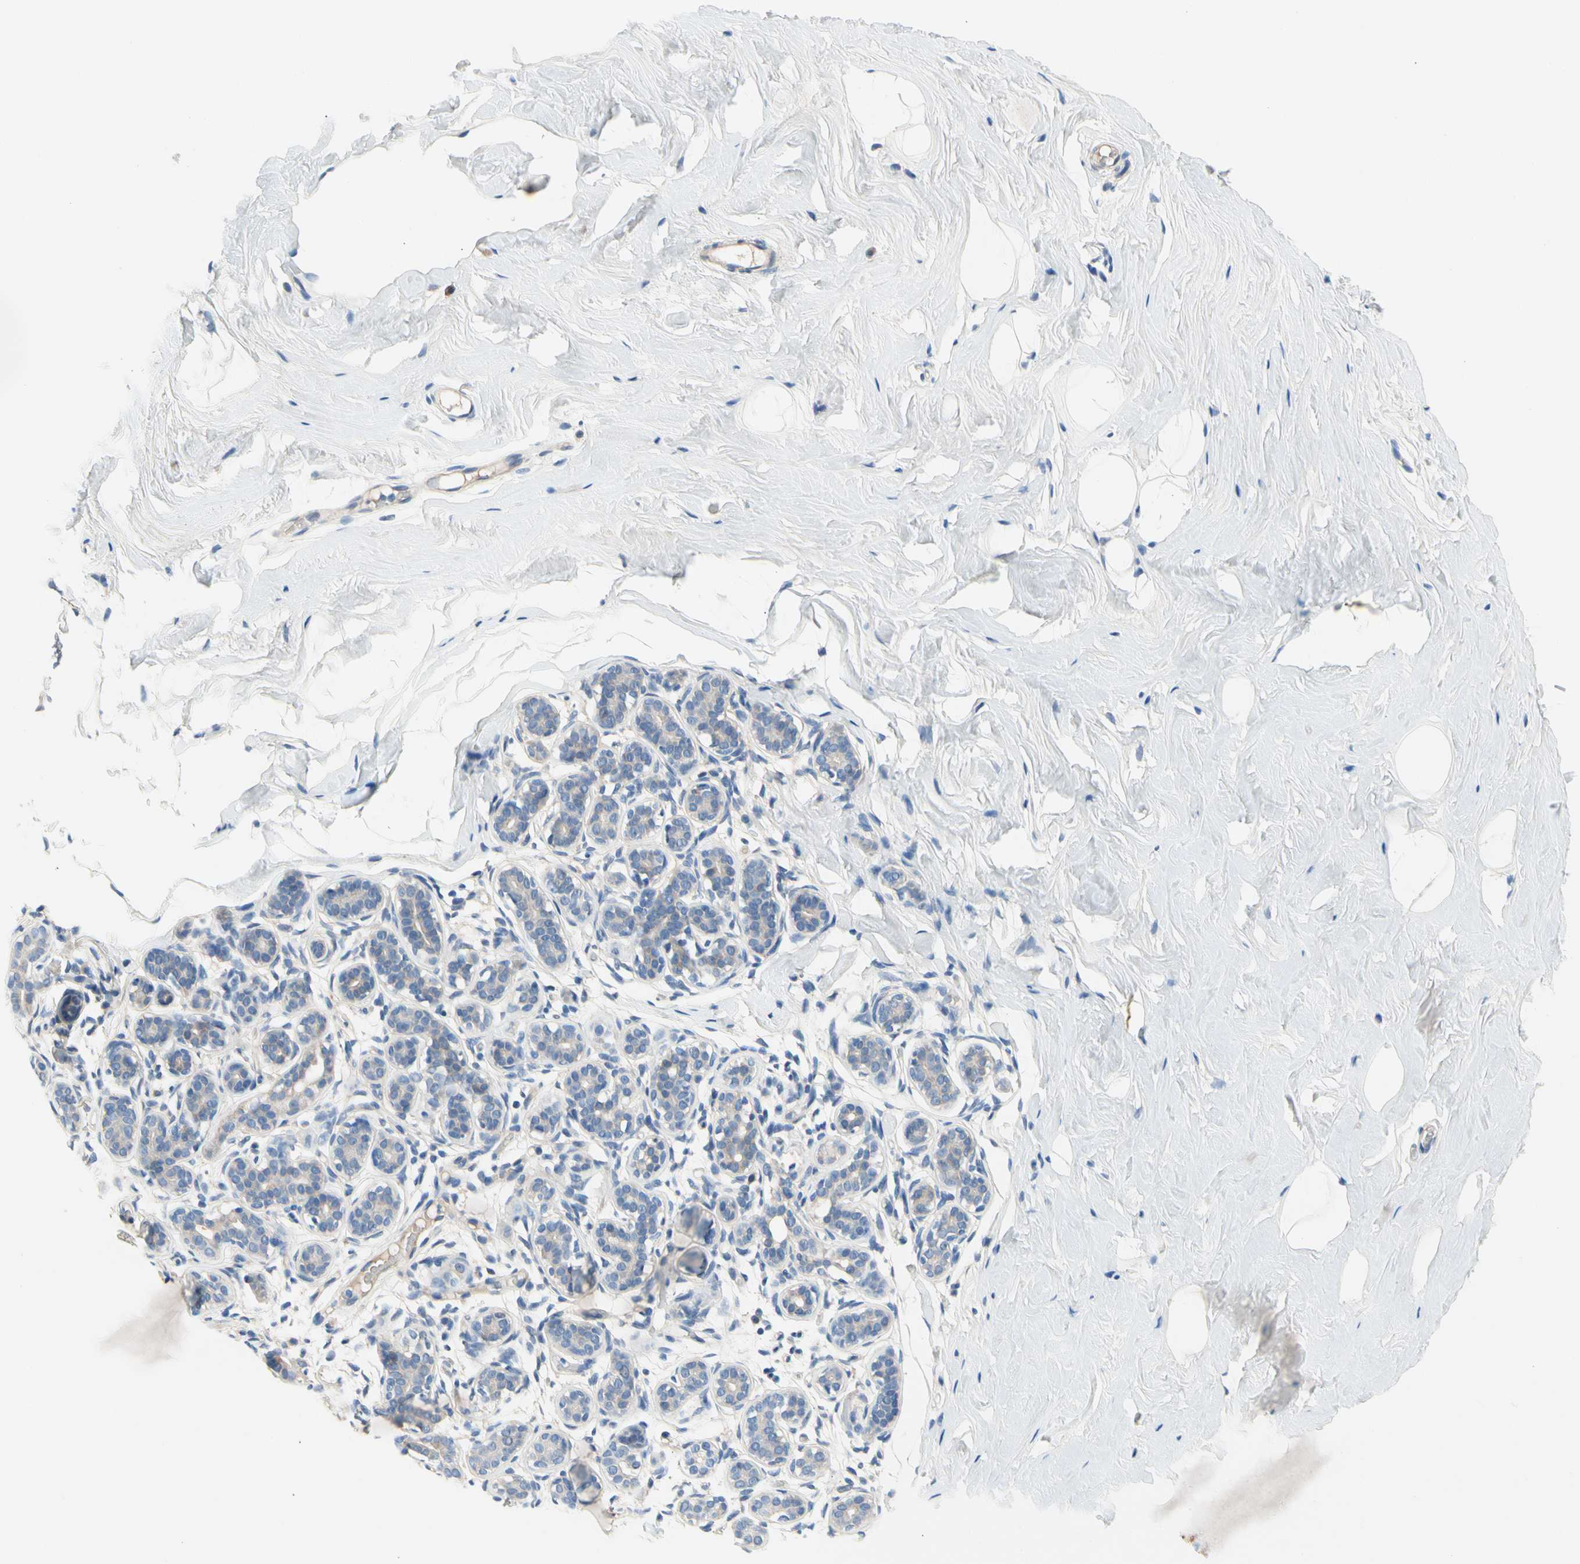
{"staining": {"intensity": "negative", "quantity": "none", "location": "none"}, "tissue": "breast", "cell_type": "Adipocytes", "image_type": "normal", "snomed": [{"axis": "morphology", "description": "Normal tissue, NOS"}, {"axis": "topography", "description": "Breast"}], "caption": "Micrograph shows no significant protein staining in adipocytes of benign breast.", "gene": "CA14", "patient": {"sex": "female", "age": 75}}